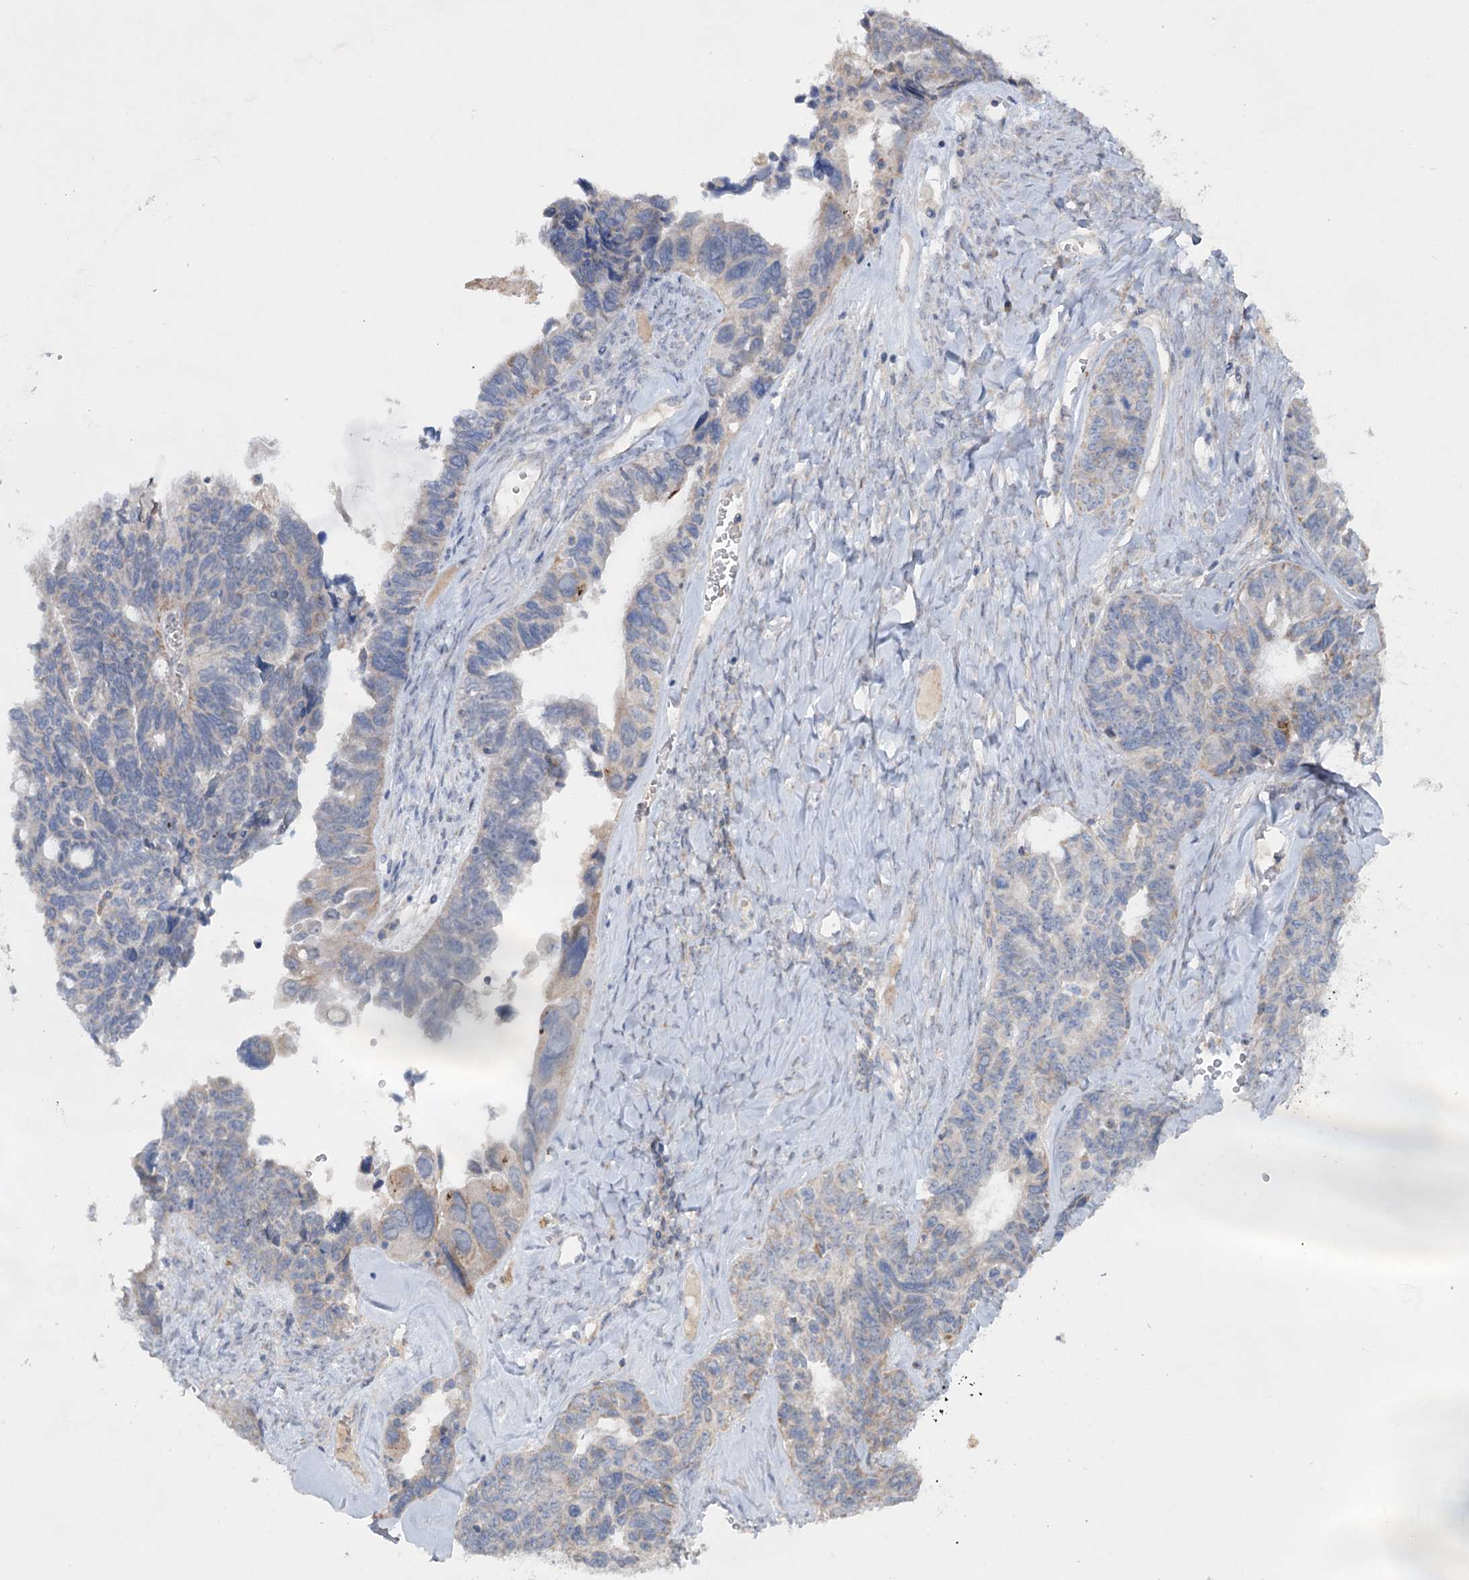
{"staining": {"intensity": "weak", "quantity": "<25%", "location": "cytoplasmic/membranous"}, "tissue": "ovarian cancer", "cell_type": "Tumor cells", "image_type": "cancer", "snomed": [{"axis": "morphology", "description": "Cystadenocarcinoma, serous, NOS"}, {"axis": "topography", "description": "Ovary"}], "caption": "The image shows no staining of tumor cells in ovarian cancer (serous cystadenocarcinoma). (Brightfield microscopy of DAB (3,3'-diaminobenzidine) immunohistochemistry at high magnification).", "gene": "MTCH2", "patient": {"sex": "female", "age": 79}}